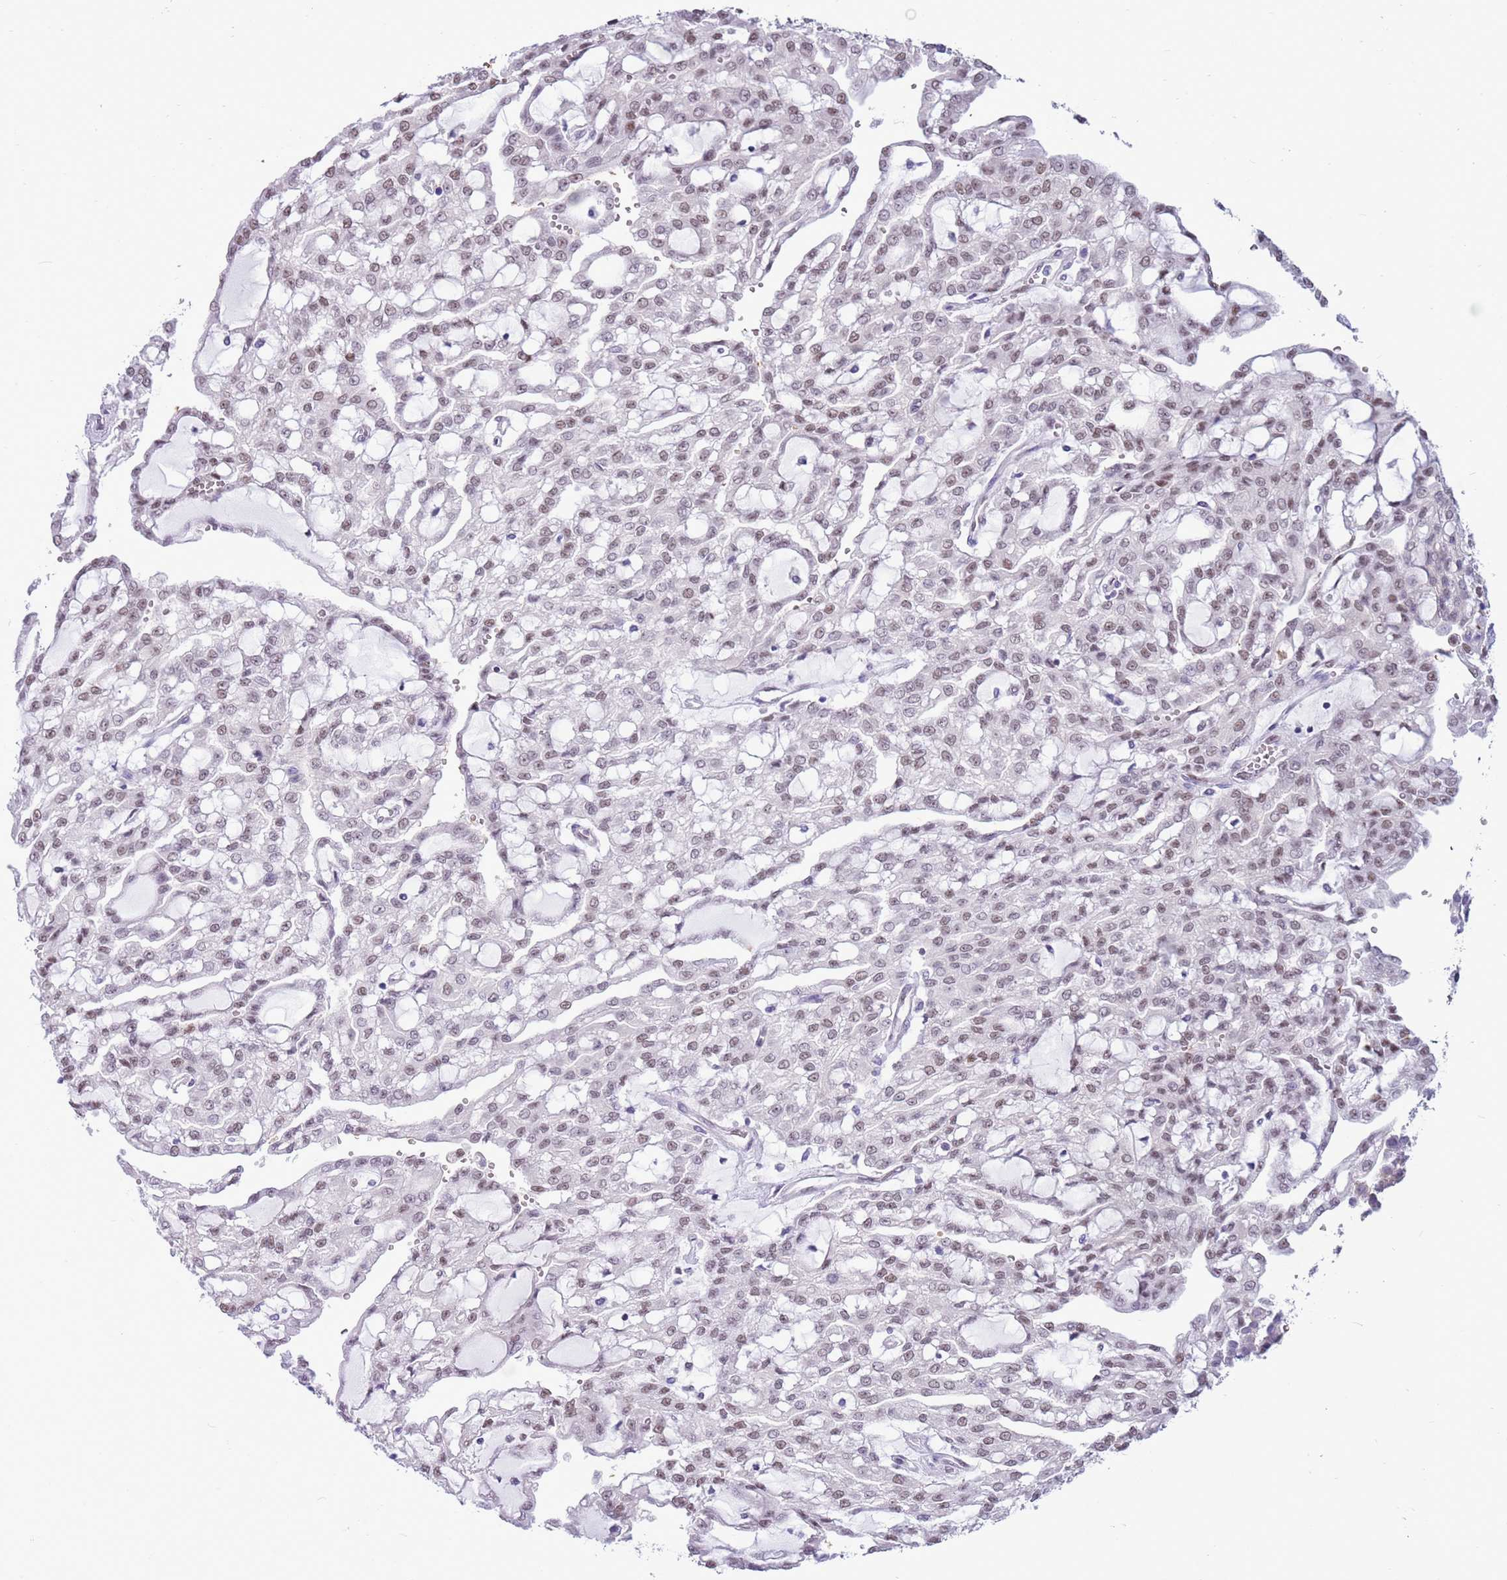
{"staining": {"intensity": "weak", "quantity": ">75%", "location": "nuclear"}, "tissue": "renal cancer", "cell_type": "Tumor cells", "image_type": "cancer", "snomed": [{"axis": "morphology", "description": "Adenocarcinoma, NOS"}, {"axis": "topography", "description": "Kidney"}], "caption": "A low amount of weak nuclear staining is appreciated in approximately >75% of tumor cells in renal adenocarcinoma tissue.", "gene": "DDI2", "patient": {"sex": "male", "age": 63}}